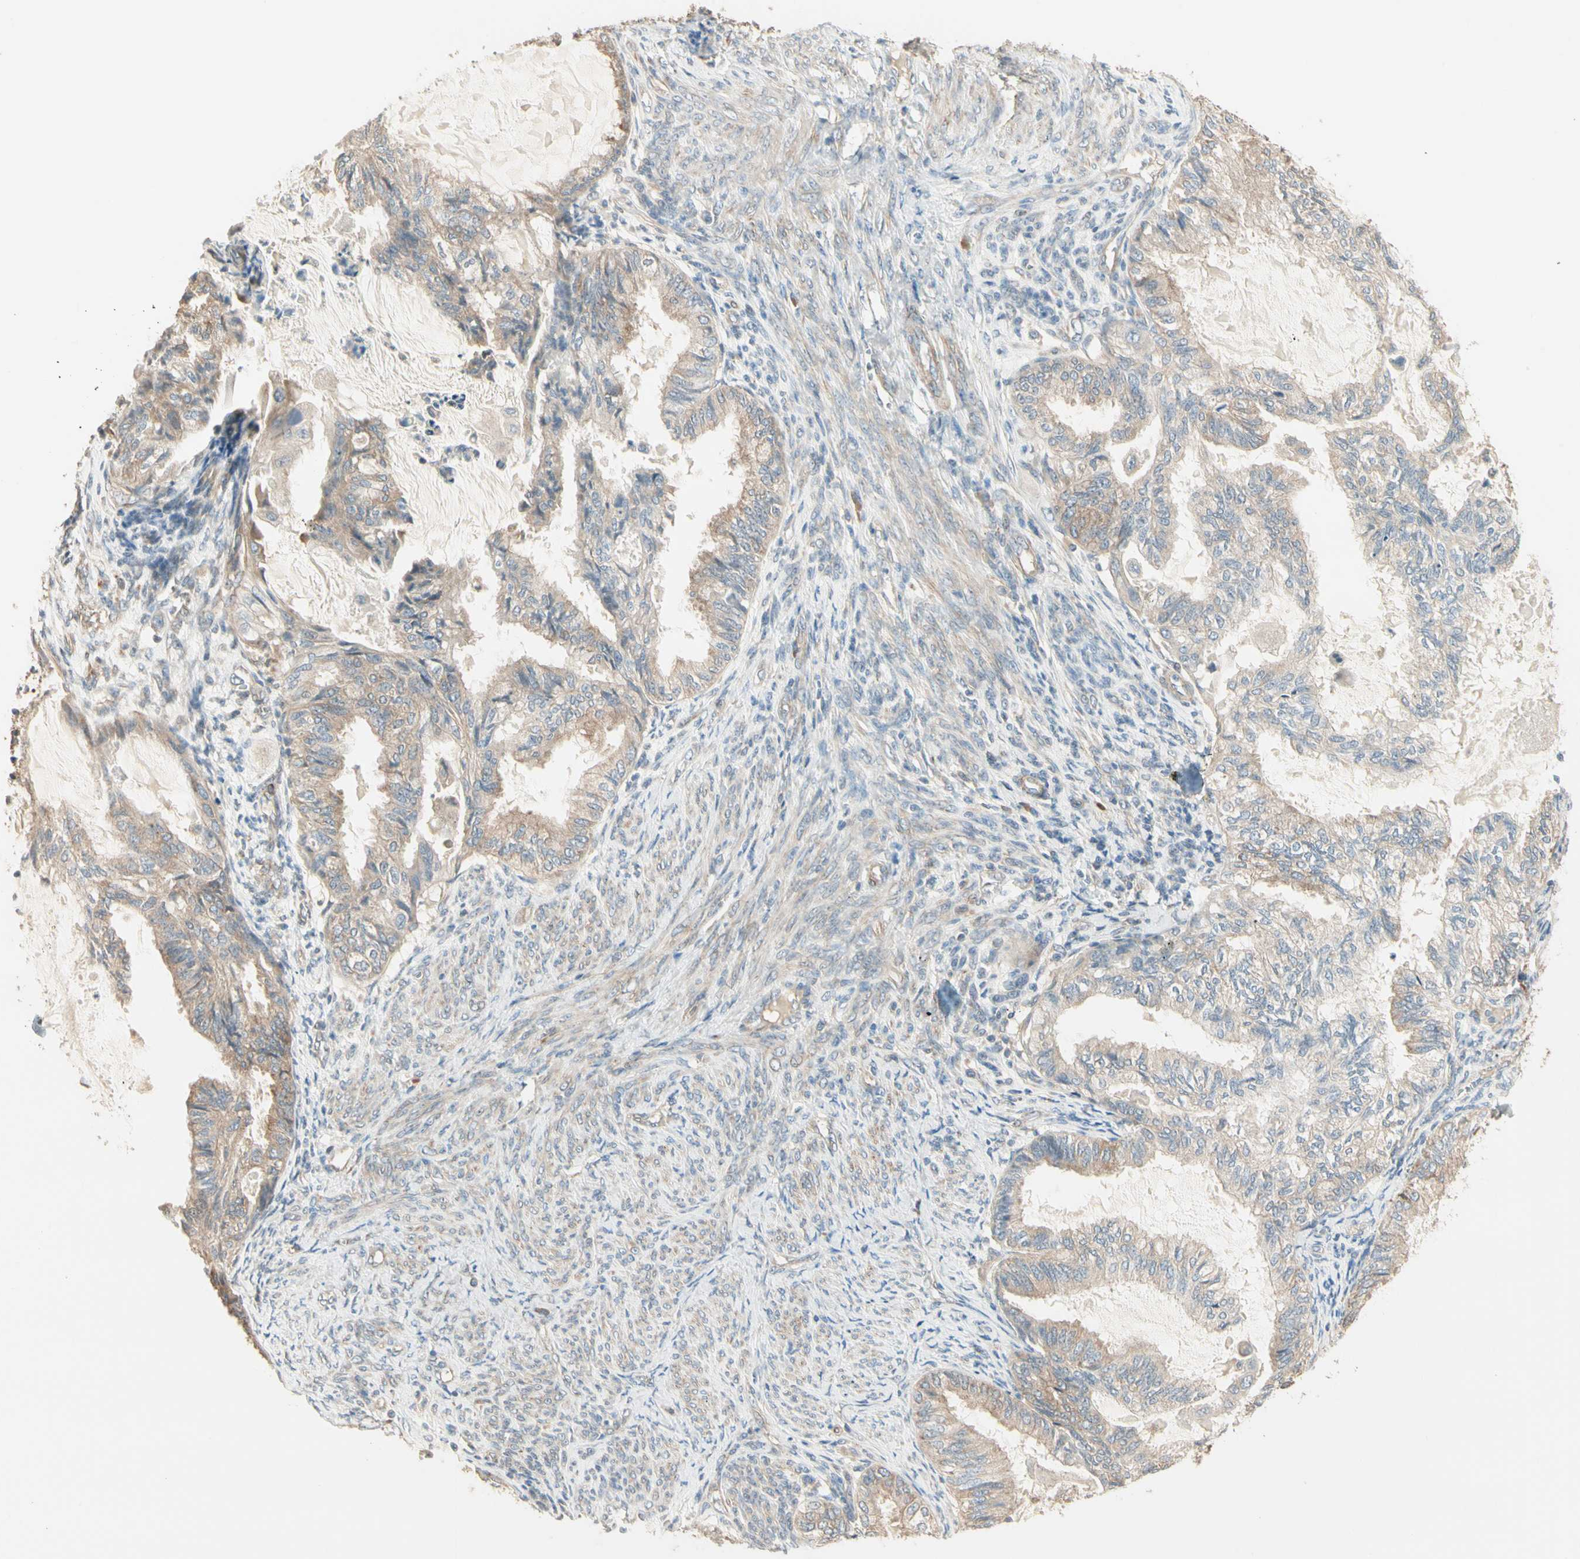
{"staining": {"intensity": "weak", "quantity": ">75%", "location": "cytoplasmic/membranous"}, "tissue": "cervical cancer", "cell_type": "Tumor cells", "image_type": "cancer", "snomed": [{"axis": "morphology", "description": "Normal tissue, NOS"}, {"axis": "morphology", "description": "Adenocarcinoma, NOS"}, {"axis": "topography", "description": "Cervix"}, {"axis": "topography", "description": "Endometrium"}], "caption": "Adenocarcinoma (cervical) stained with immunohistochemistry shows weak cytoplasmic/membranous expression in approximately >75% of tumor cells. The staining is performed using DAB (3,3'-diaminobenzidine) brown chromogen to label protein expression. The nuclei are counter-stained blue using hematoxylin.", "gene": "IRAG1", "patient": {"sex": "female", "age": 86}}